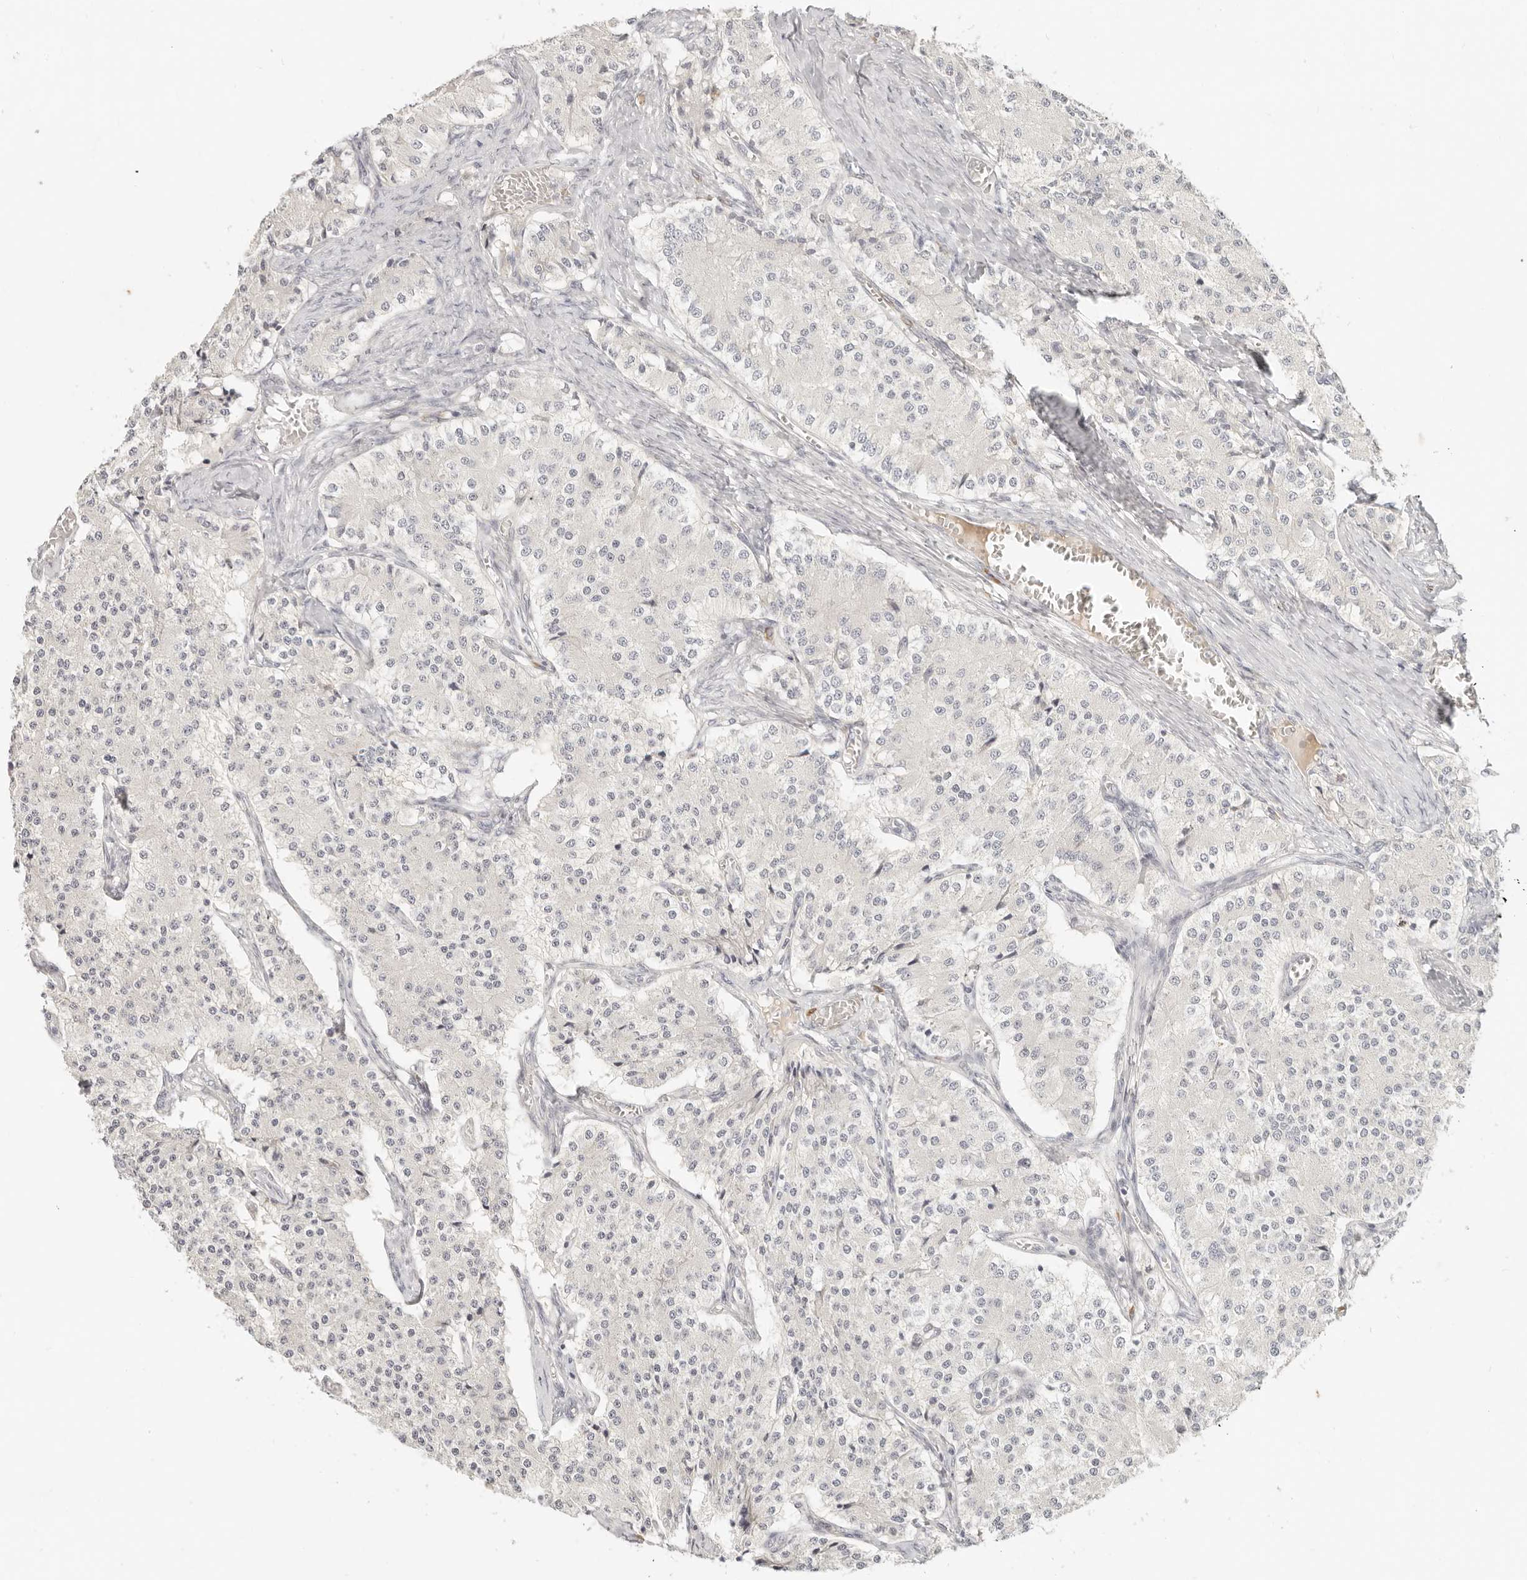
{"staining": {"intensity": "negative", "quantity": "none", "location": "none"}, "tissue": "carcinoid", "cell_type": "Tumor cells", "image_type": "cancer", "snomed": [{"axis": "morphology", "description": "Carcinoid, malignant, NOS"}, {"axis": "topography", "description": "Colon"}], "caption": "Human malignant carcinoid stained for a protein using immunohistochemistry (IHC) demonstrates no staining in tumor cells.", "gene": "PABPC4", "patient": {"sex": "female", "age": 52}}